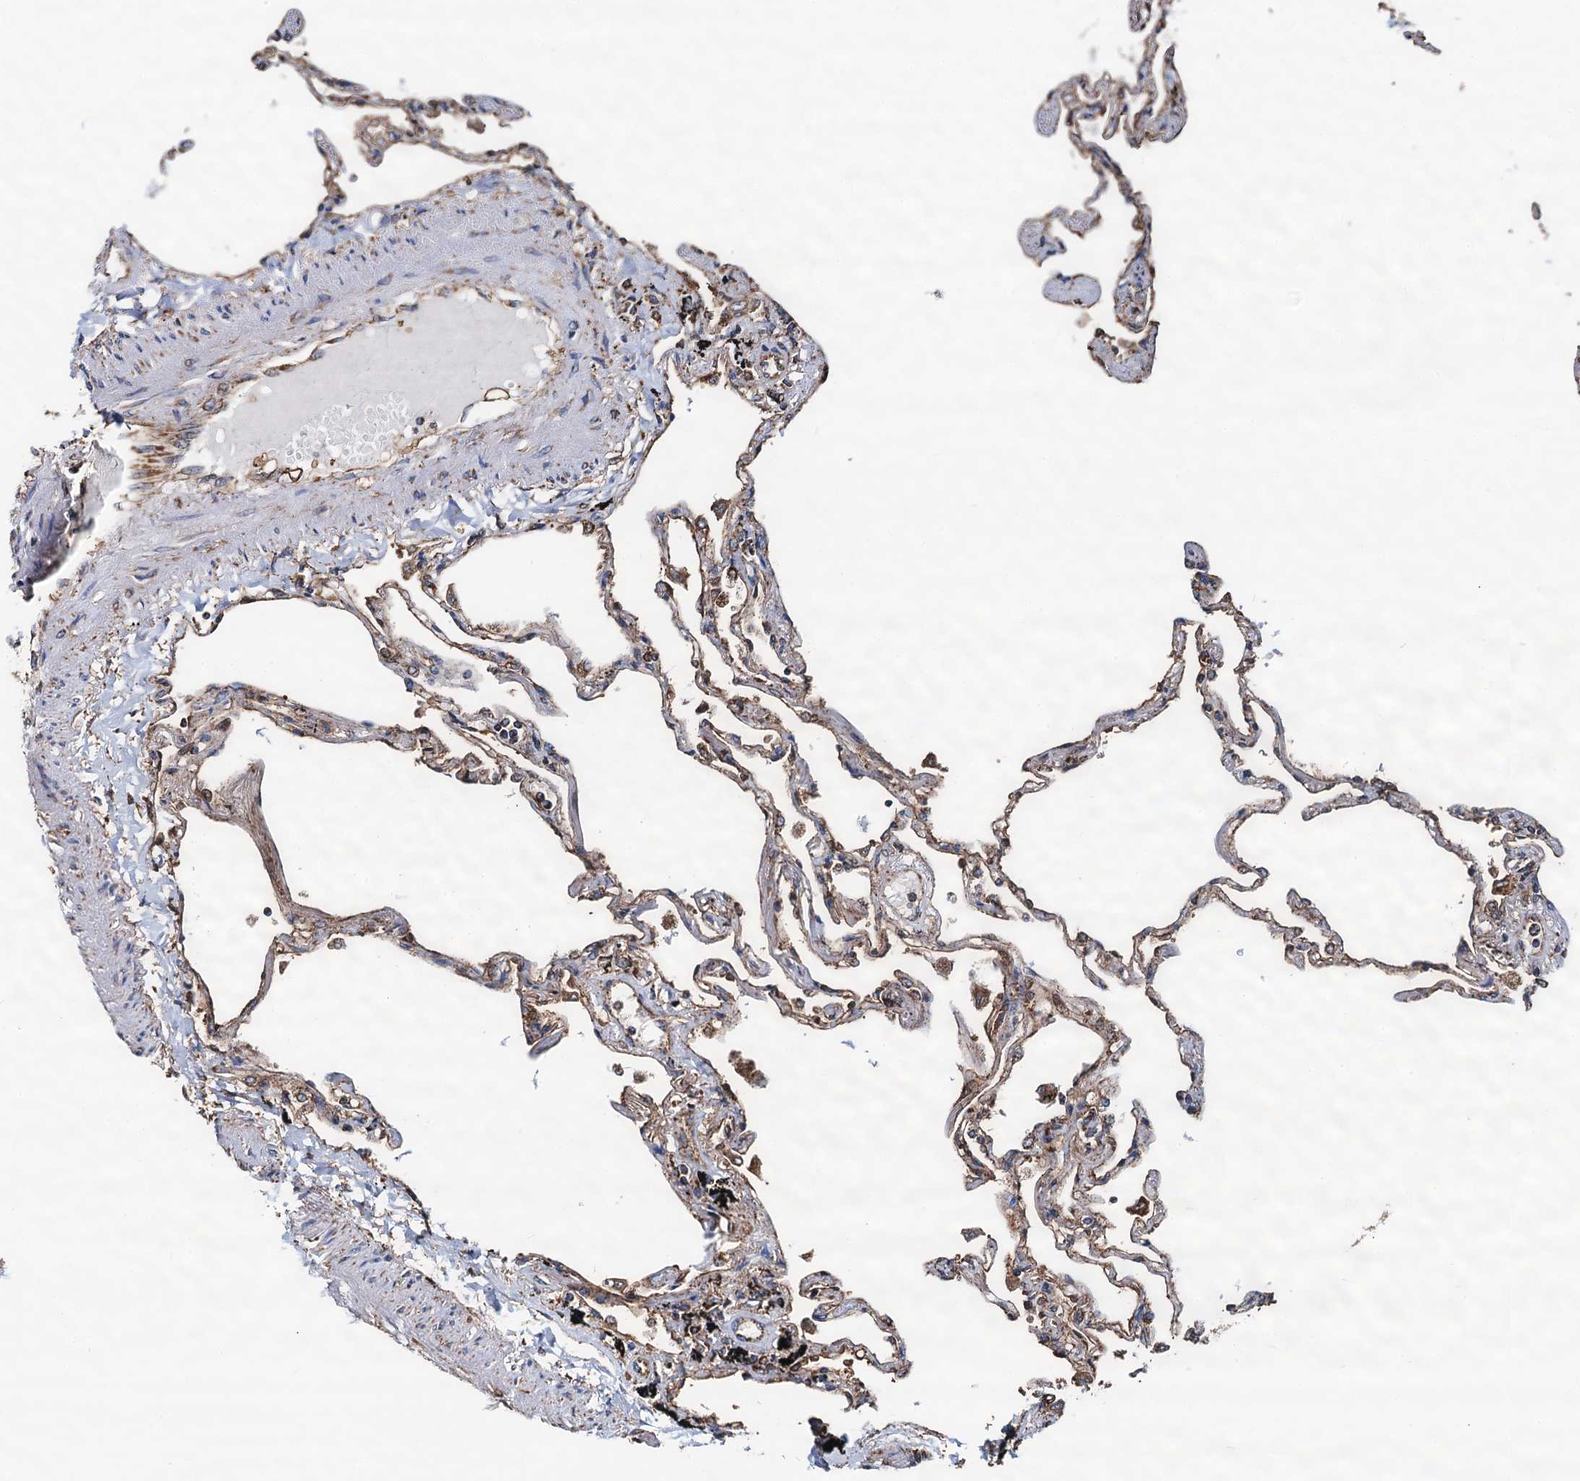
{"staining": {"intensity": "moderate", "quantity": "25%-75%", "location": "cytoplasmic/membranous"}, "tissue": "lung", "cell_type": "Alveolar cells", "image_type": "normal", "snomed": [{"axis": "morphology", "description": "Normal tissue, NOS"}, {"axis": "topography", "description": "Lung"}], "caption": "IHC histopathology image of benign lung: human lung stained using immunohistochemistry (IHC) demonstrates medium levels of moderate protein expression localized specifically in the cytoplasmic/membranous of alveolar cells, appearing as a cytoplasmic/membranous brown color.", "gene": "AAGAB", "patient": {"sex": "female", "age": 67}}